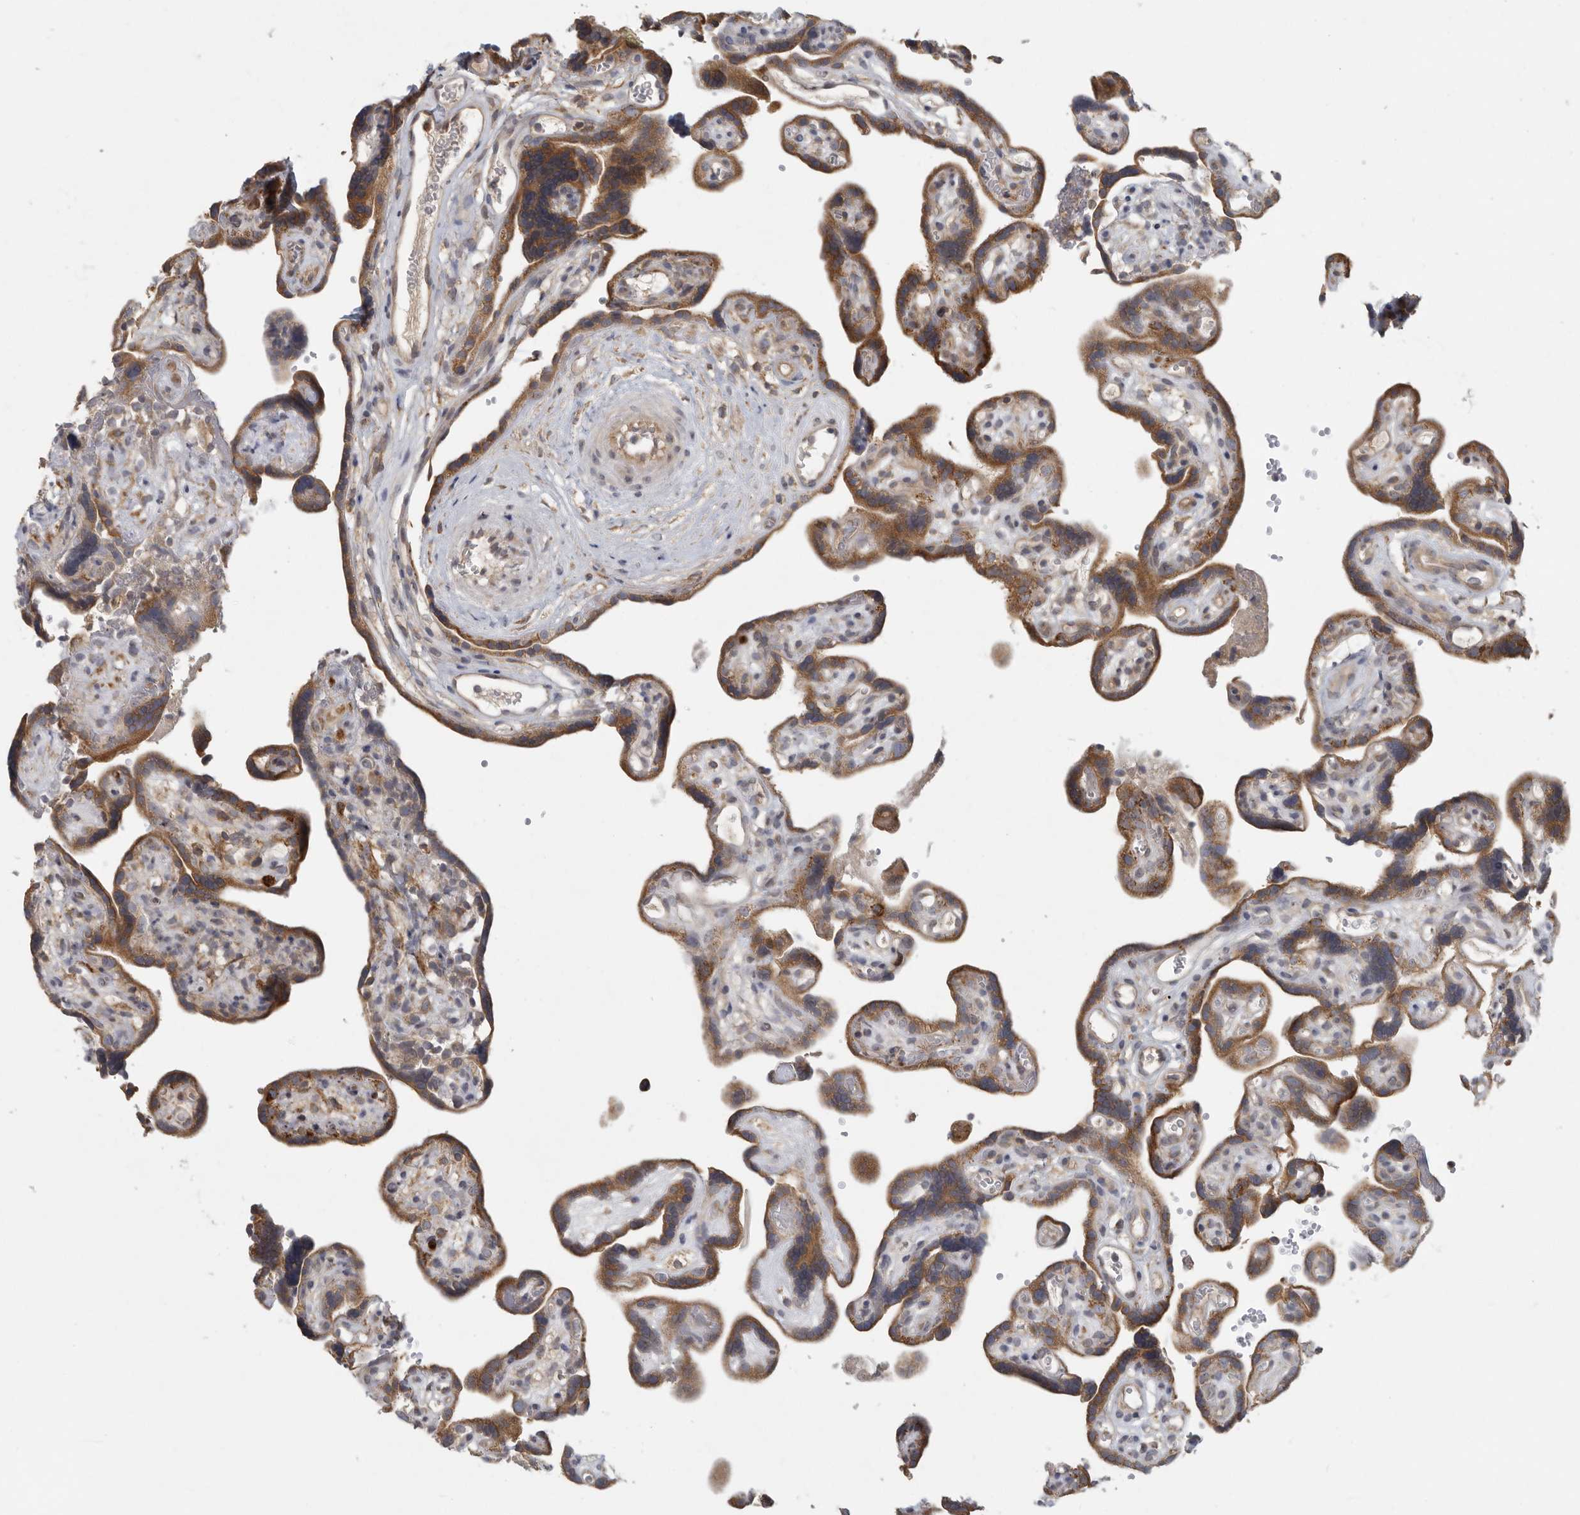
{"staining": {"intensity": "moderate", "quantity": ">75%", "location": "cytoplasmic/membranous"}, "tissue": "placenta", "cell_type": "Decidual cells", "image_type": "normal", "snomed": [{"axis": "morphology", "description": "Normal tissue, NOS"}, {"axis": "topography", "description": "Placenta"}], "caption": "A medium amount of moderate cytoplasmic/membranous expression is appreciated in about >75% of decidual cells in benign placenta.", "gene": "BCAP29", "patient": {"sex": "female", "age": 30}}